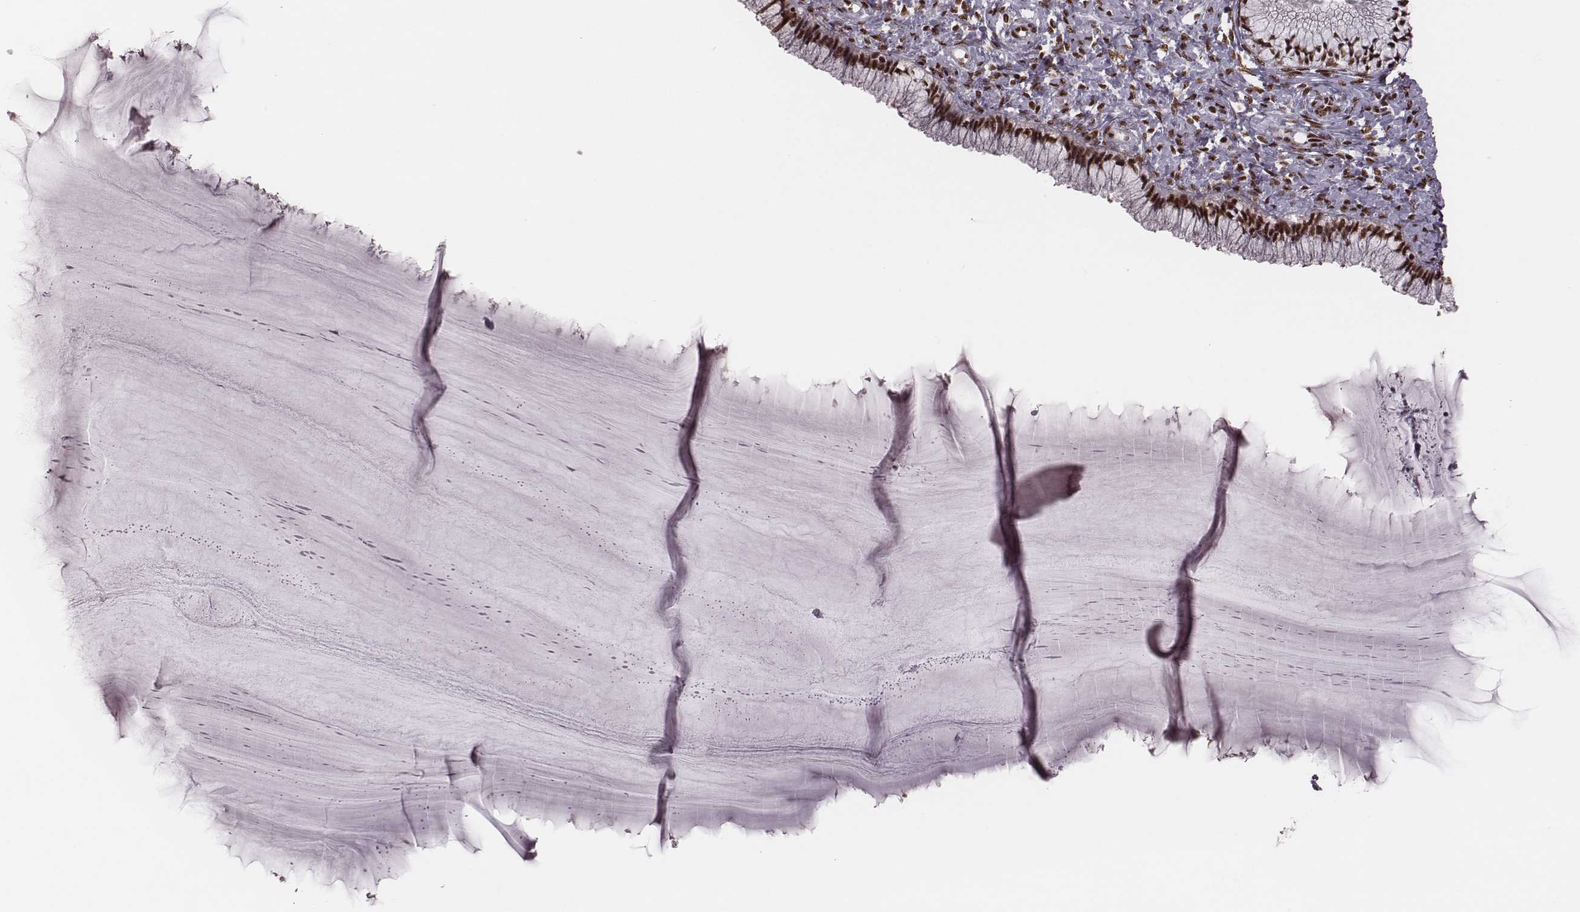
{"staining": {"intensity": "strong", "quantity": ">75%", "location": "nuclear"}, "tissue": "cervix", "cell_type": "Glandular cells", "image_type": "normal", "snomed": [{"axis": "morphology", "description": "Normal tissue, NOS"}, {"axis": "topography", "description": "Cervix"}], "caption": "Protein staining of unremarkable cervix reveals strong nuclear expression in approximately >75% of glandular cells.", "gene": "LUC7L", "patient": {"sex": "female", "age": 37}}